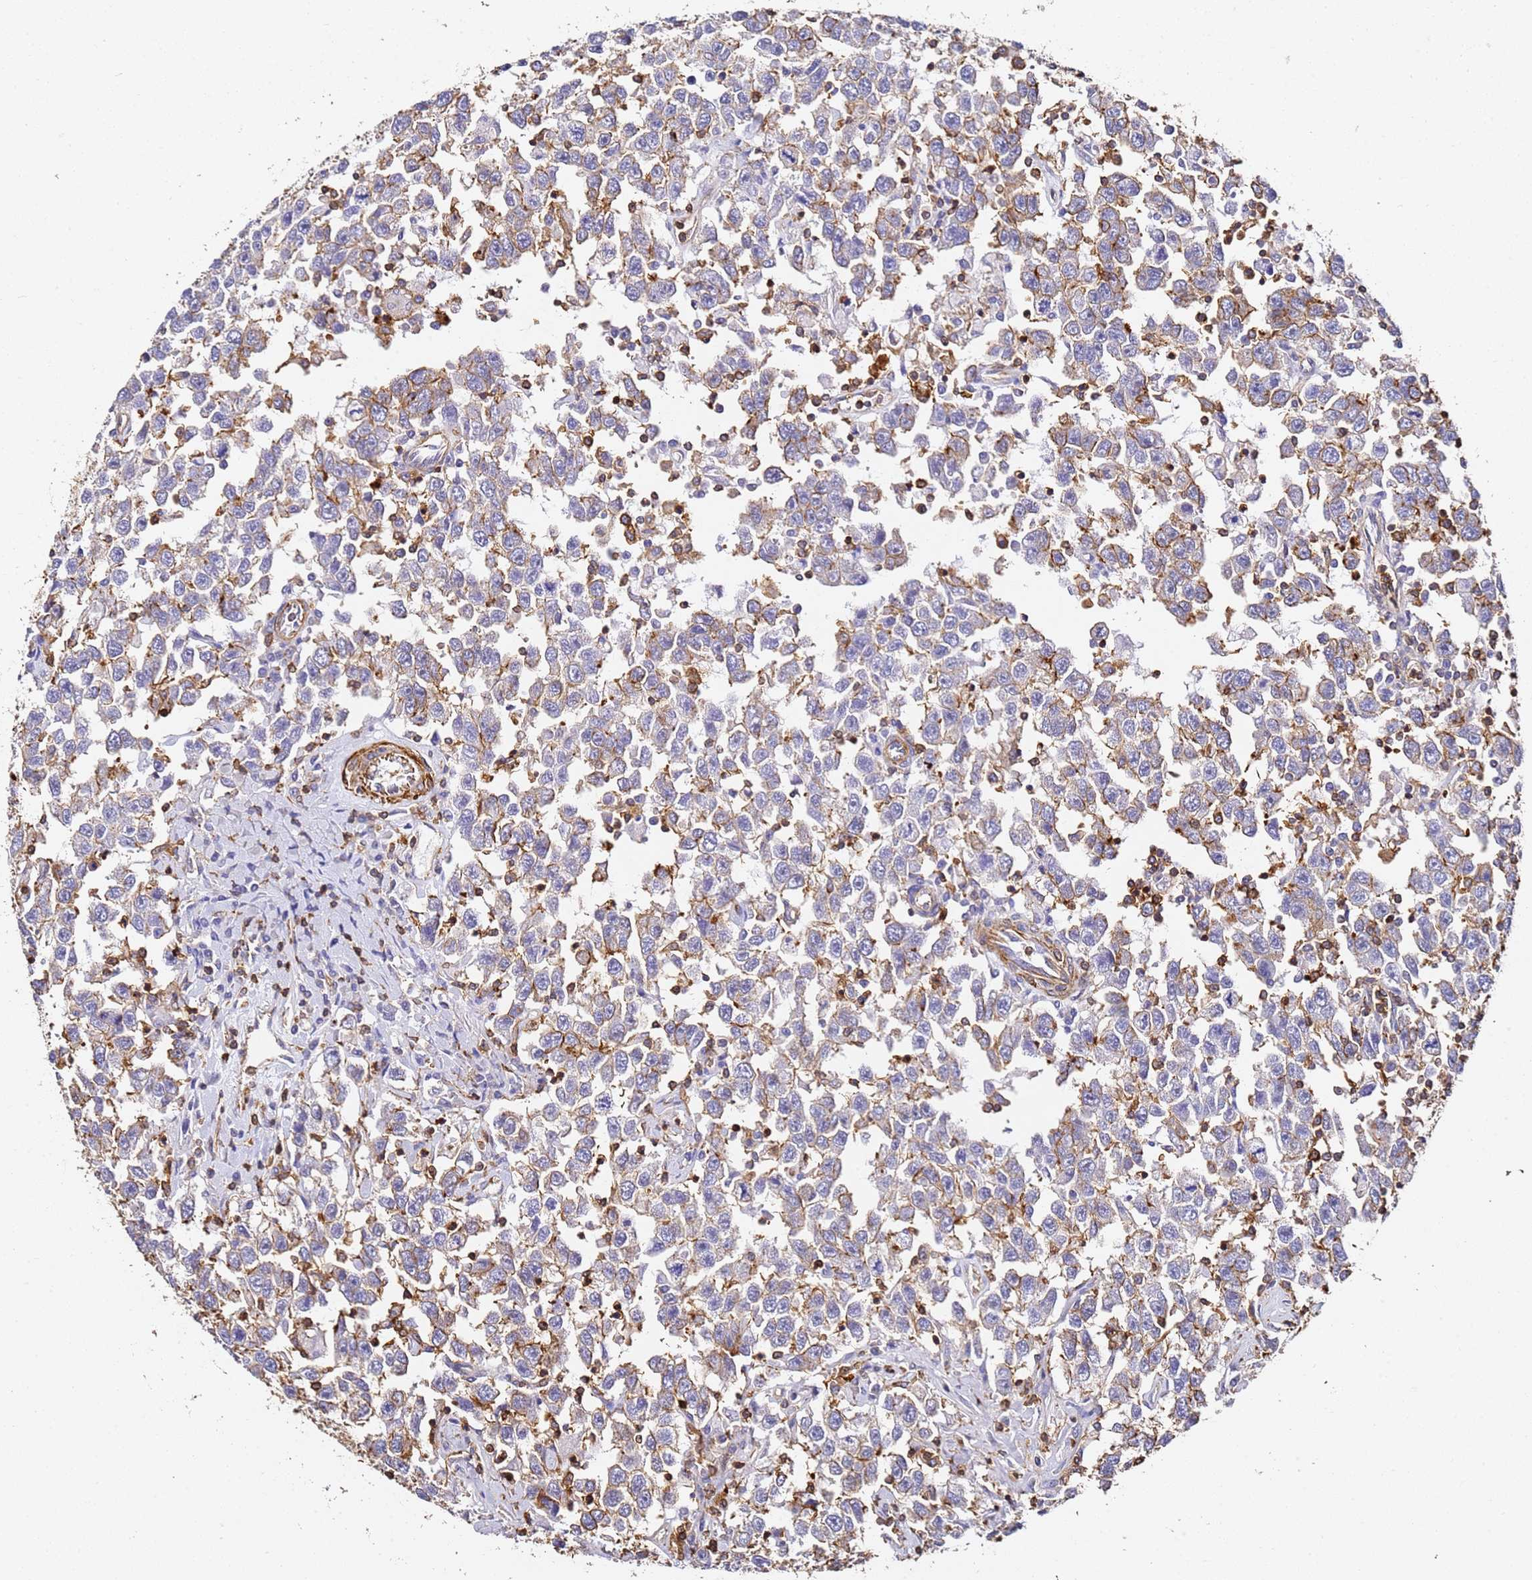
{"staining": {"intensity": "moderate", "quantity": "25%-75%", "location": "cytoplasmic/membranous"}, "tissue": "testis cancer", "cell_type": "Tumor cells", "image_type": "cancer", "snomed": [{"axis": "morphology", "description": "Seminoma, NOS"}, {"axis": "topography", "description": "Testis"}], "caption": "IHC (DAB) staining of testis cancer (seminoma) shows moderate cytoplasmic/membranous protein staining in approximately 25%-75% of tumor cells.", "gene": "ZNF671", "patient": {"sex": "male", "age": 41}}